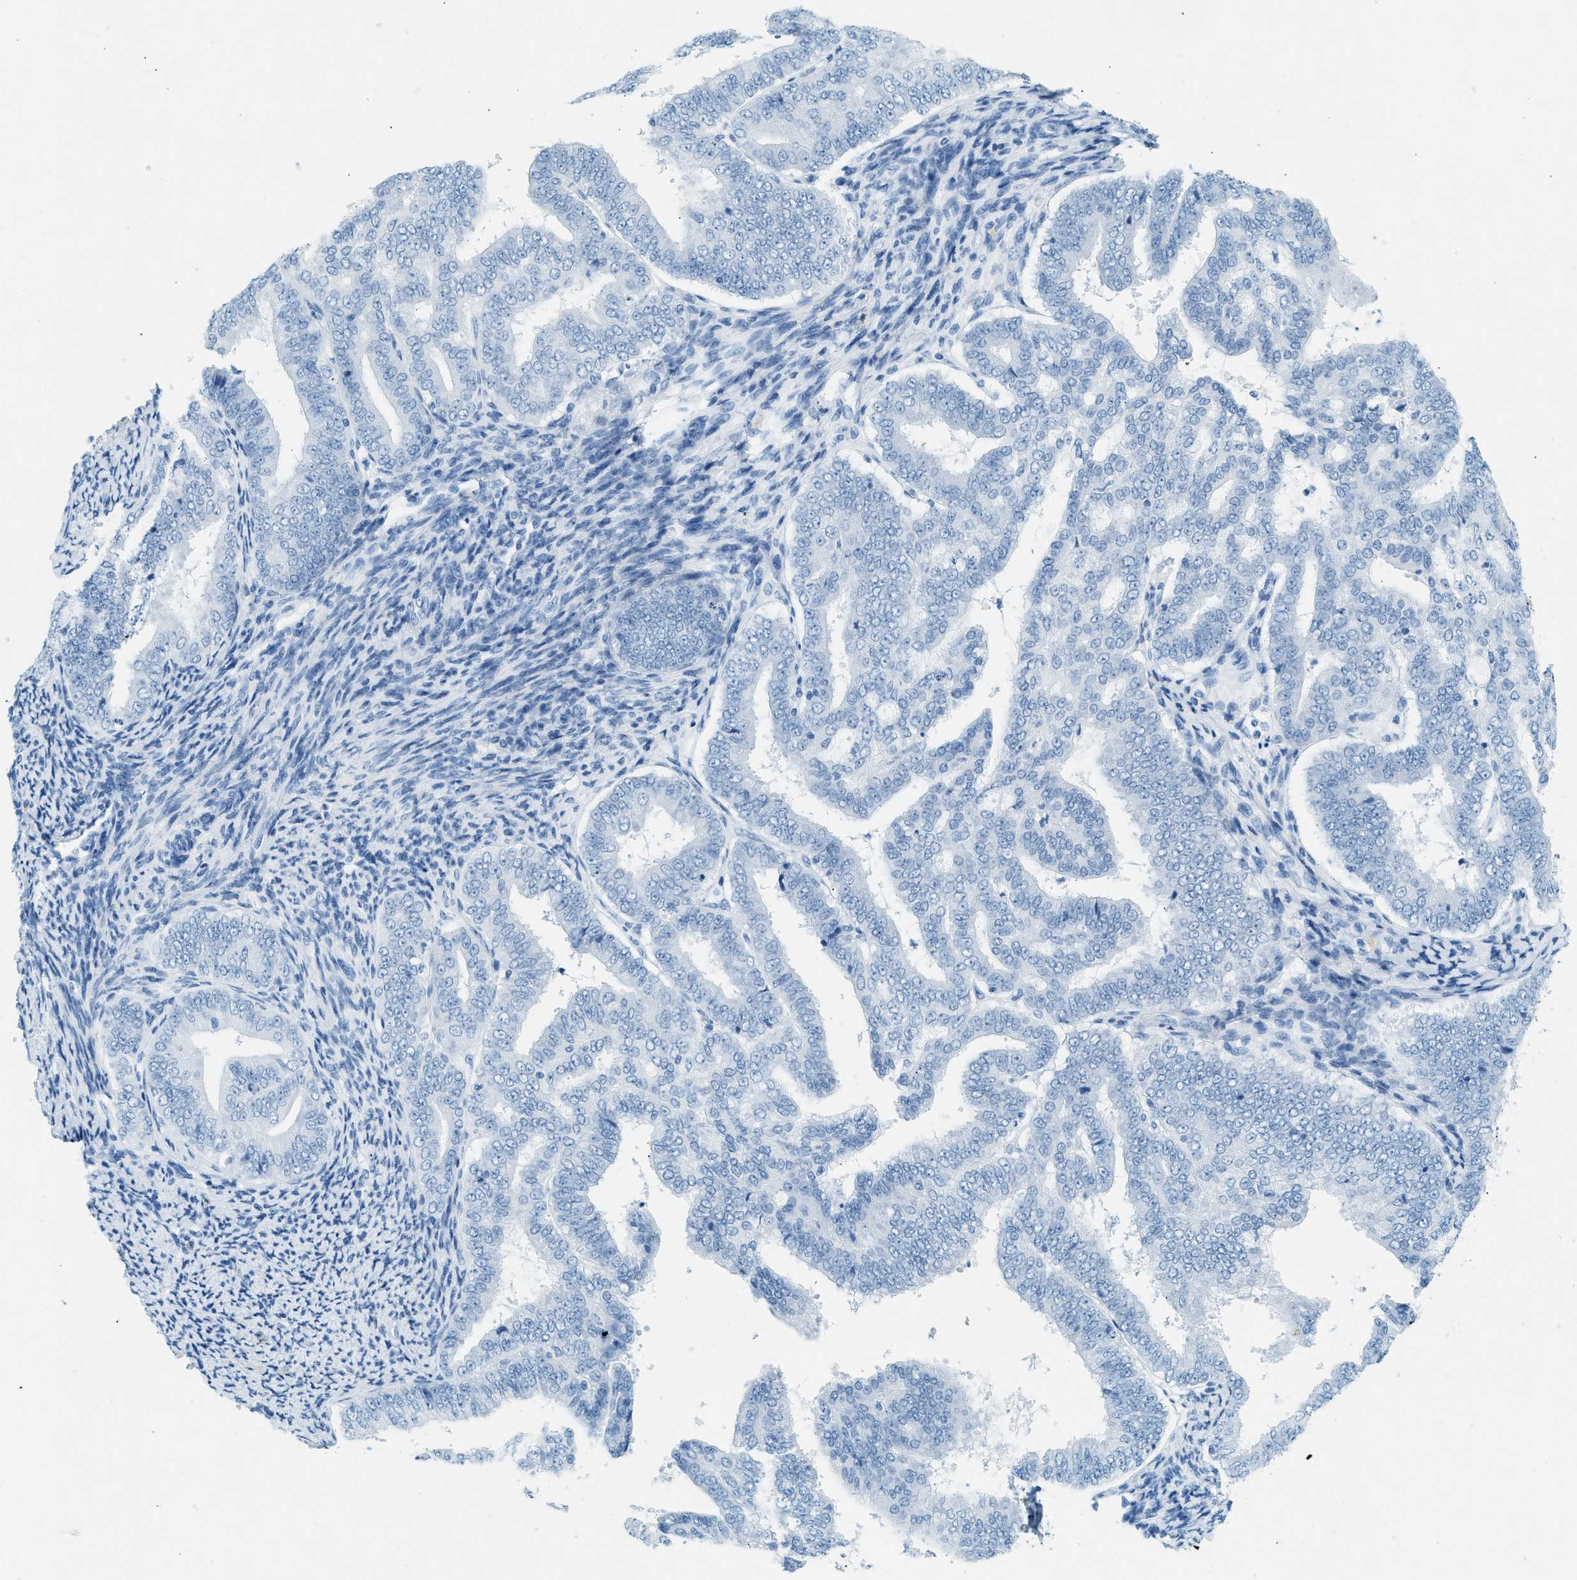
{"staining": {"intensity": "negative", "quantity": "none", "location": "none"}, "tissue": "endometrial cancer", "cell_type": "Tumor cells", "image_type": "cancer", "snomed": [{"axis": "morphology", "description": "Adenocarcinoma, NOS"}, {"axis": "topography", "description": "Endometrium"}], "caption": "Endometrial cancer was stained to show a protein in brown. There is no significant positivity in tumor cells.", "gene": "HHATL", "patient": {"sex": "female", "age": 63}}